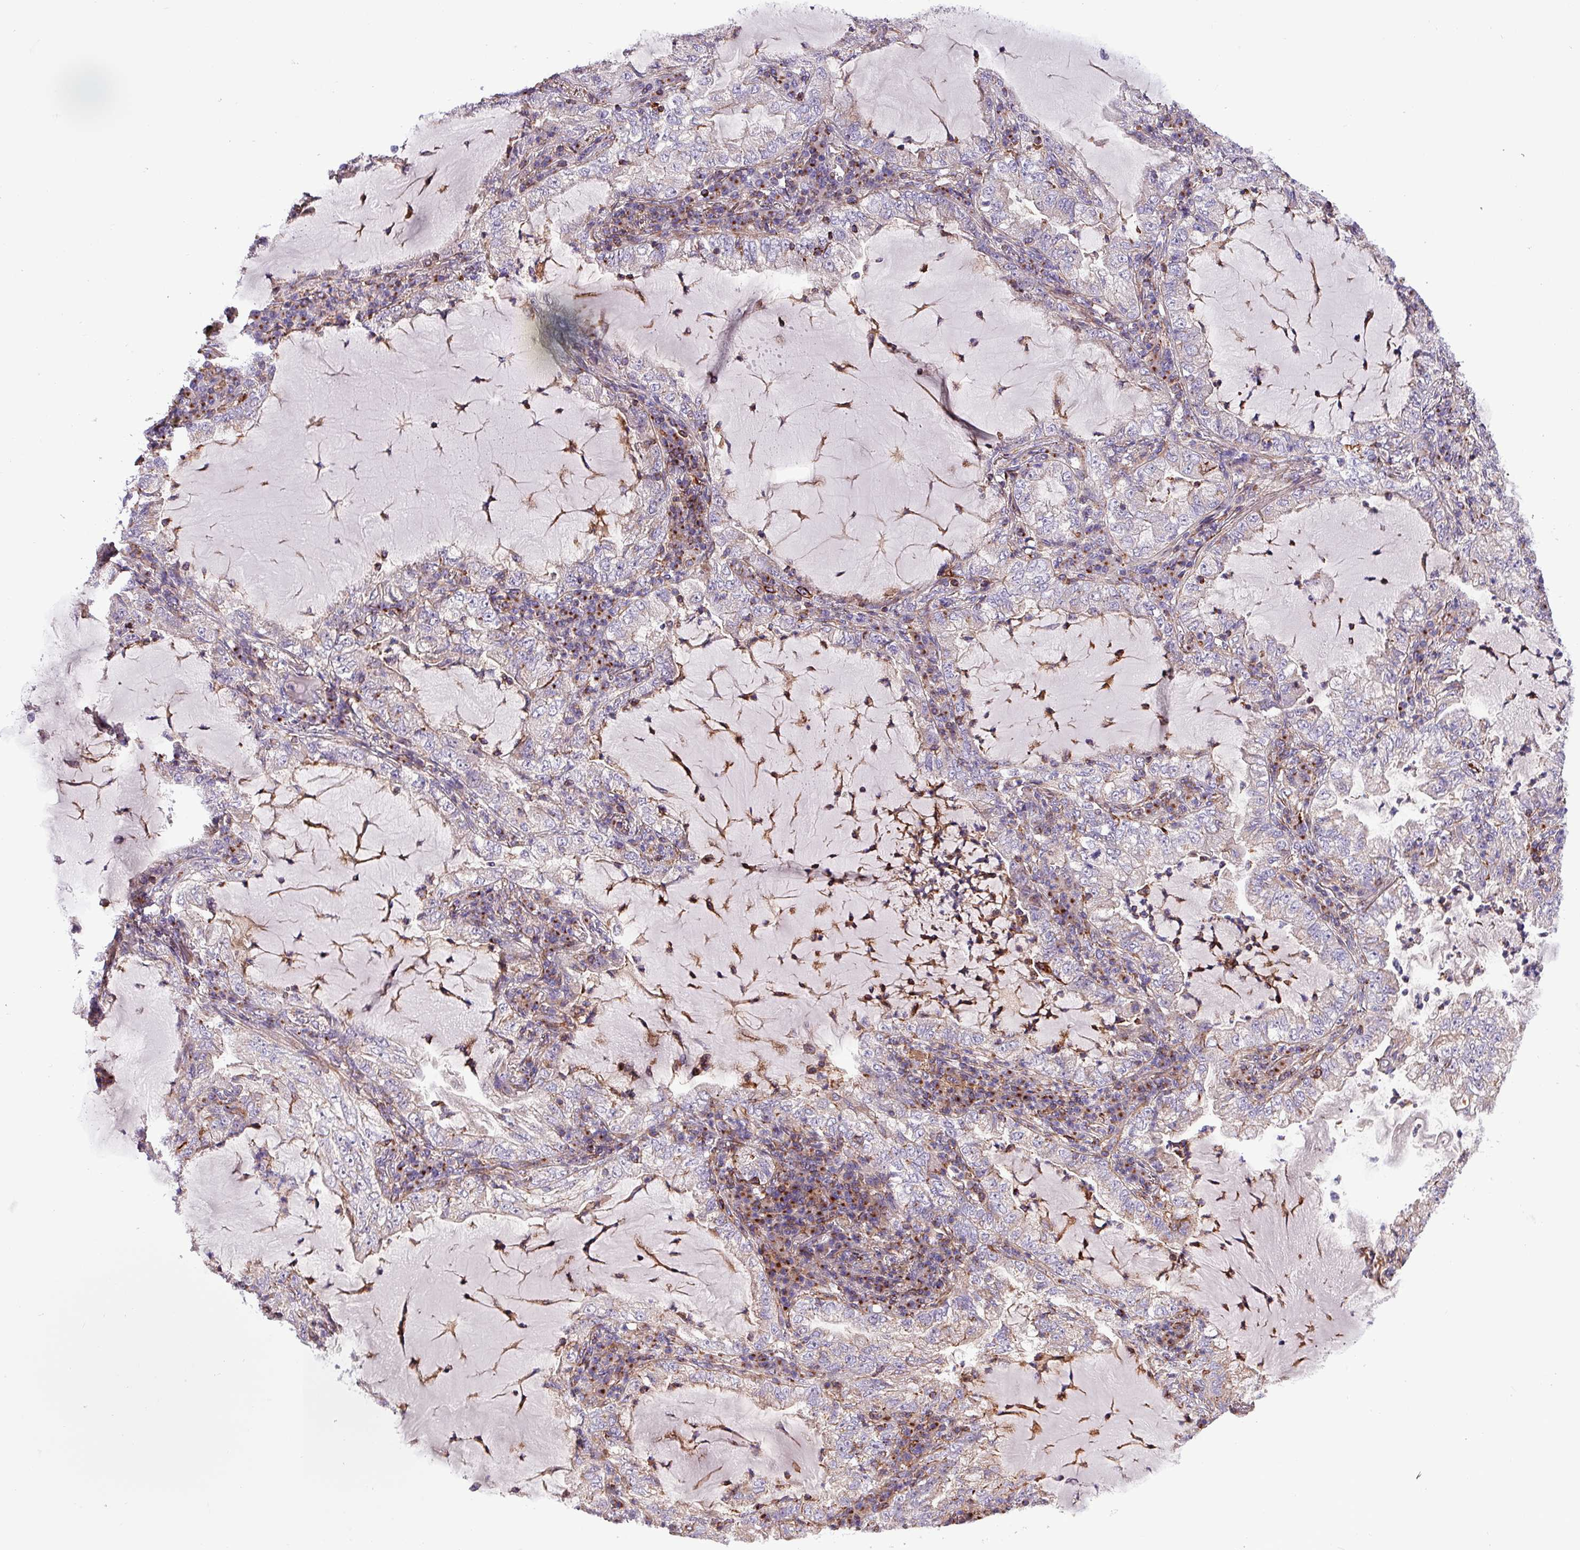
{"staining": {"intensity": "negative", "quantity": "none", "location": "none"}, "tissue": "lung cancer", "cell_type": "Tumor cells", "image_type": "cancer", "snomed": [{"axis": "morphology", "description": "Adenocarcinoma, NOS"}, {"axis": "topography", "description": "Lung"}], "caption": "Immunohistochemistry (IHC) histopathology image of neoplastic tissue: human lung cancer (adenocarcinoma) stained with DAB (3,3'-diaminobenzidine) shows no significant protein positivity in tumor cells.", "gene": "VAMP4", "patient": {"sex": "female", "age": 73}}